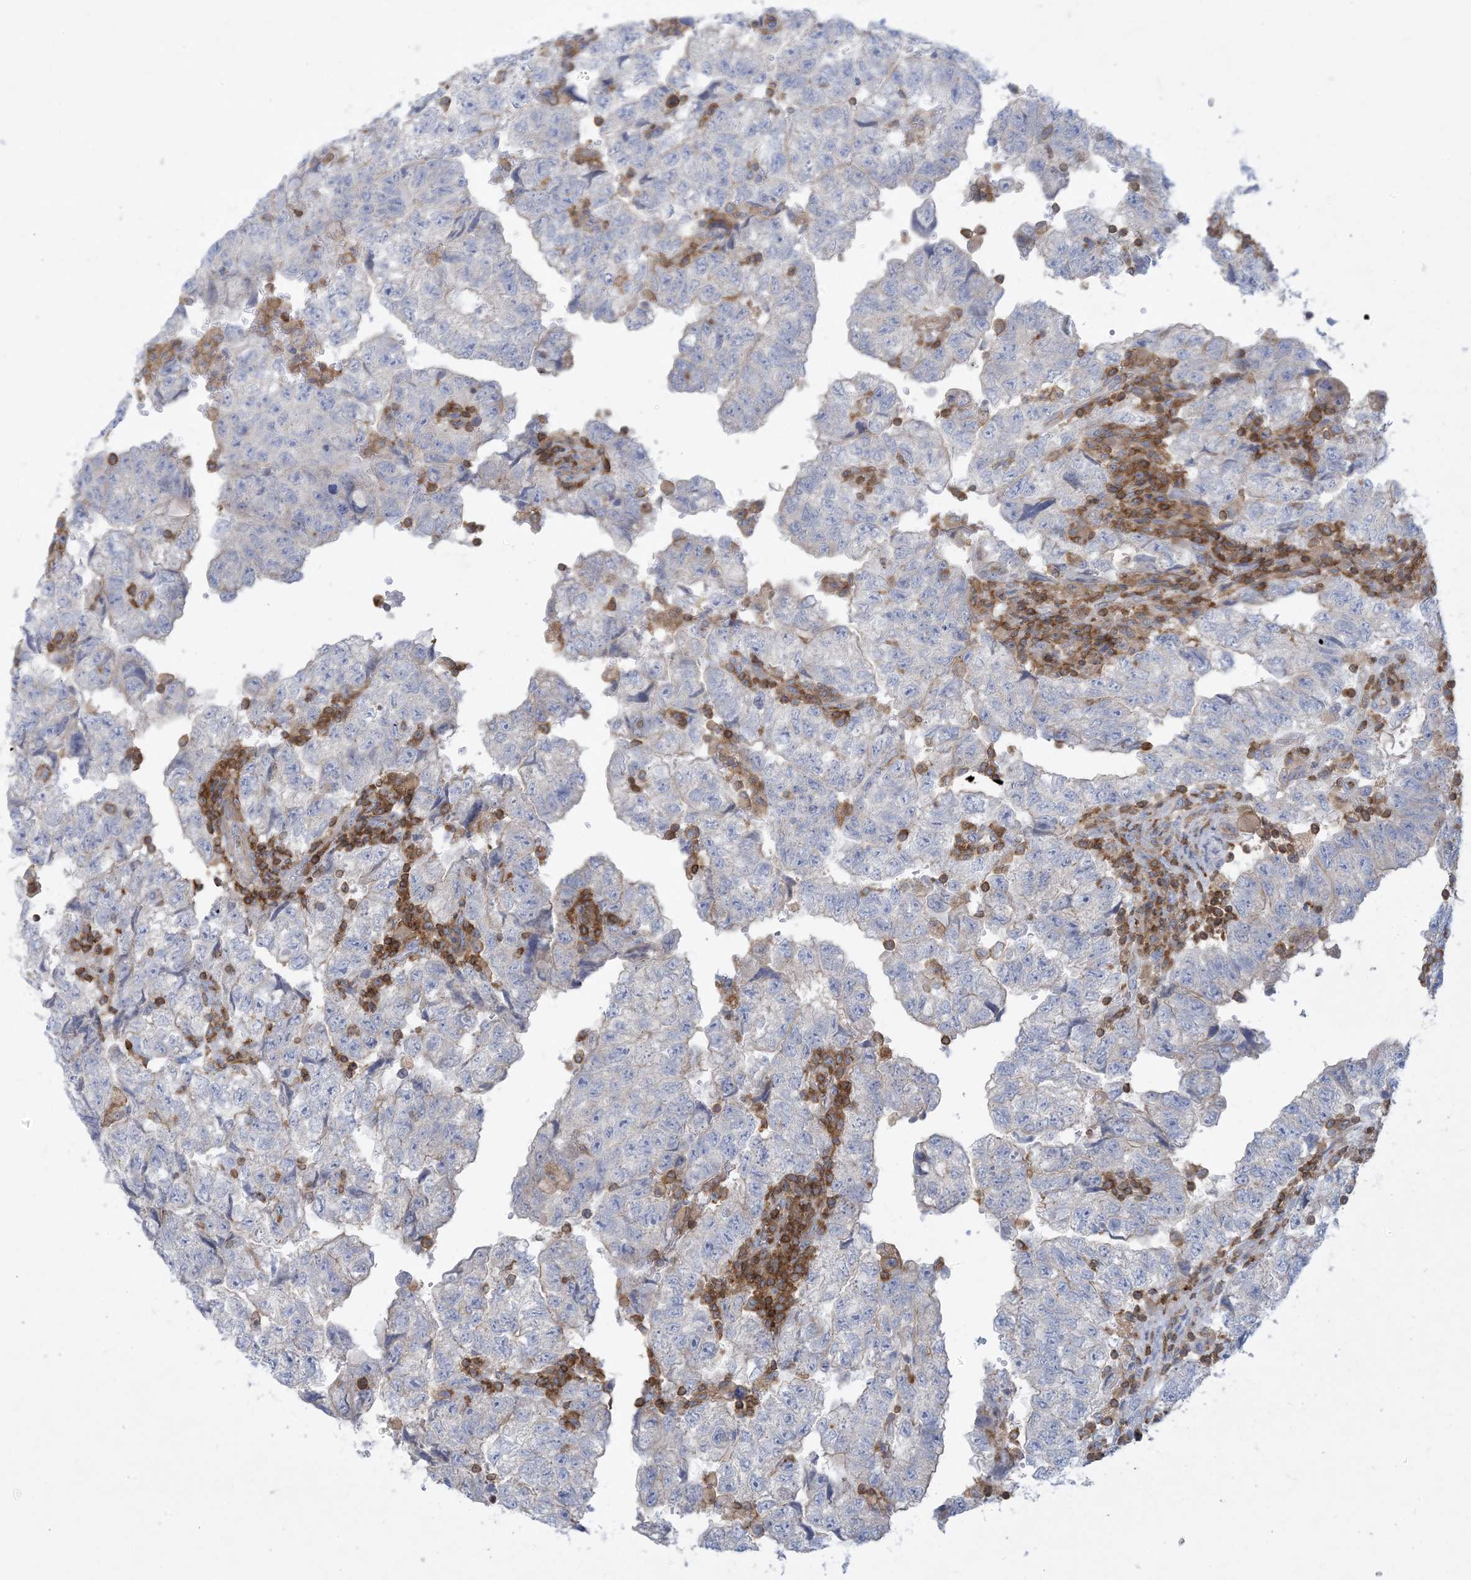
{"staining": {"intensity": "negative", "quantity": "none", "location": "none"}, "tissue": "testis cancer", "cell_type": "Tumor cells", "image_type": "cancer", "snomed": [{"axis": "morphology", "description": "Carcinoma, Embryonal, NOS"}, {"axis": "topography", "description": "Testis"}], "caption": "The image demonstrates no significant staining in tumor cells of testis embryonal carcinoma.", "gene": "ARHGAP30", "patient": {"sex": "male", "age": 36}}